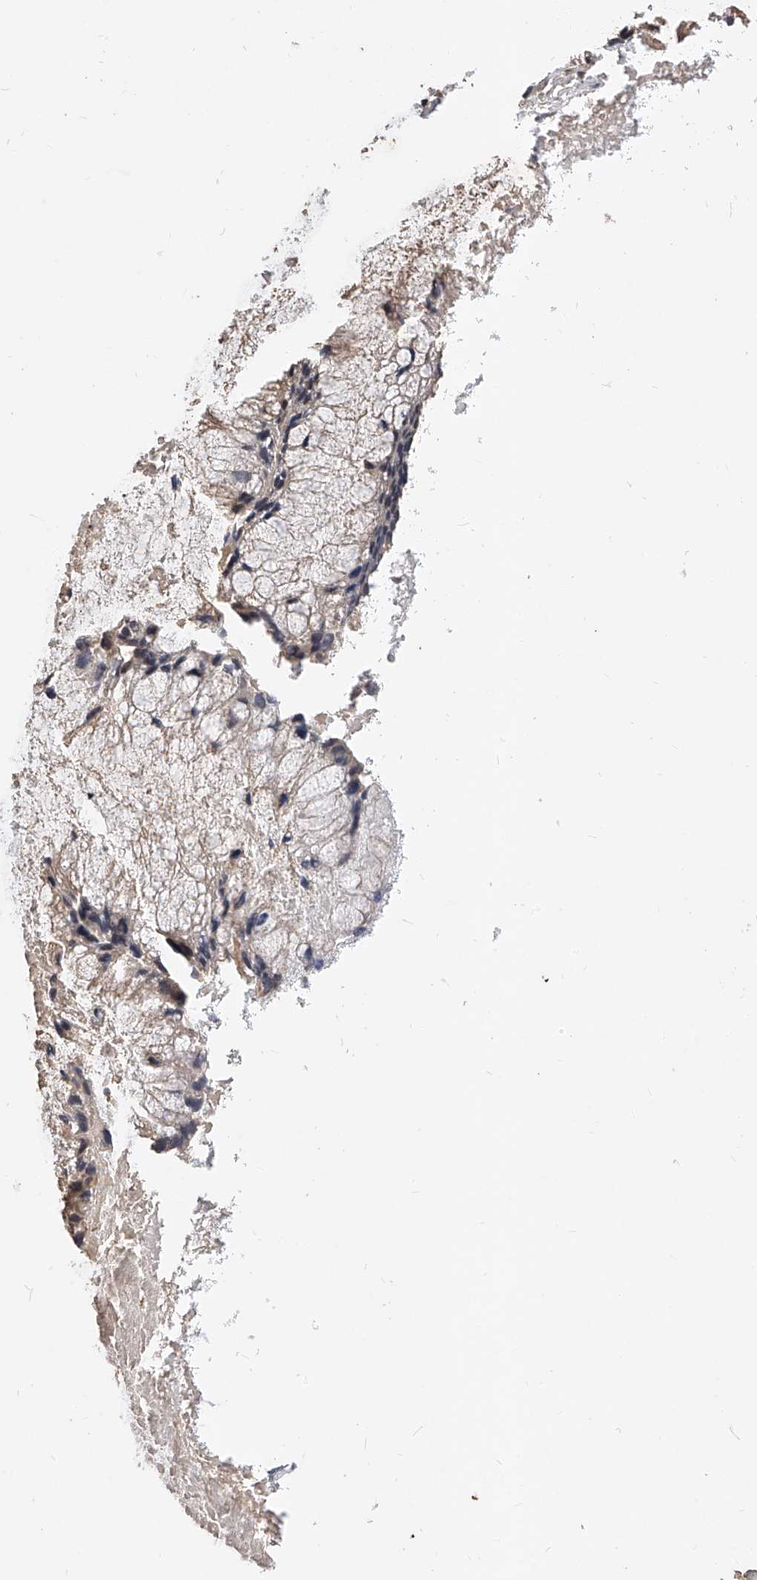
{"staining": {"intensity": "weak", "quantity": "<25%", "location": "cytoplasmic/membranous"}, "tissue": "ovarian cancer", "cell_type": "Tumor cells", "image_type": "cancer", "snomed": [{"axis": "morphology", "description": "Cystadenocarcinoma, mucinous, NOS"}, {"axis": "topography", "description": "Ovary"}], "caption": "Image shows no significant protein staining in tumor cells of ovarian cancer.", "gene": "RILPL2", "patient": {"sex": "female", "age": 37}}